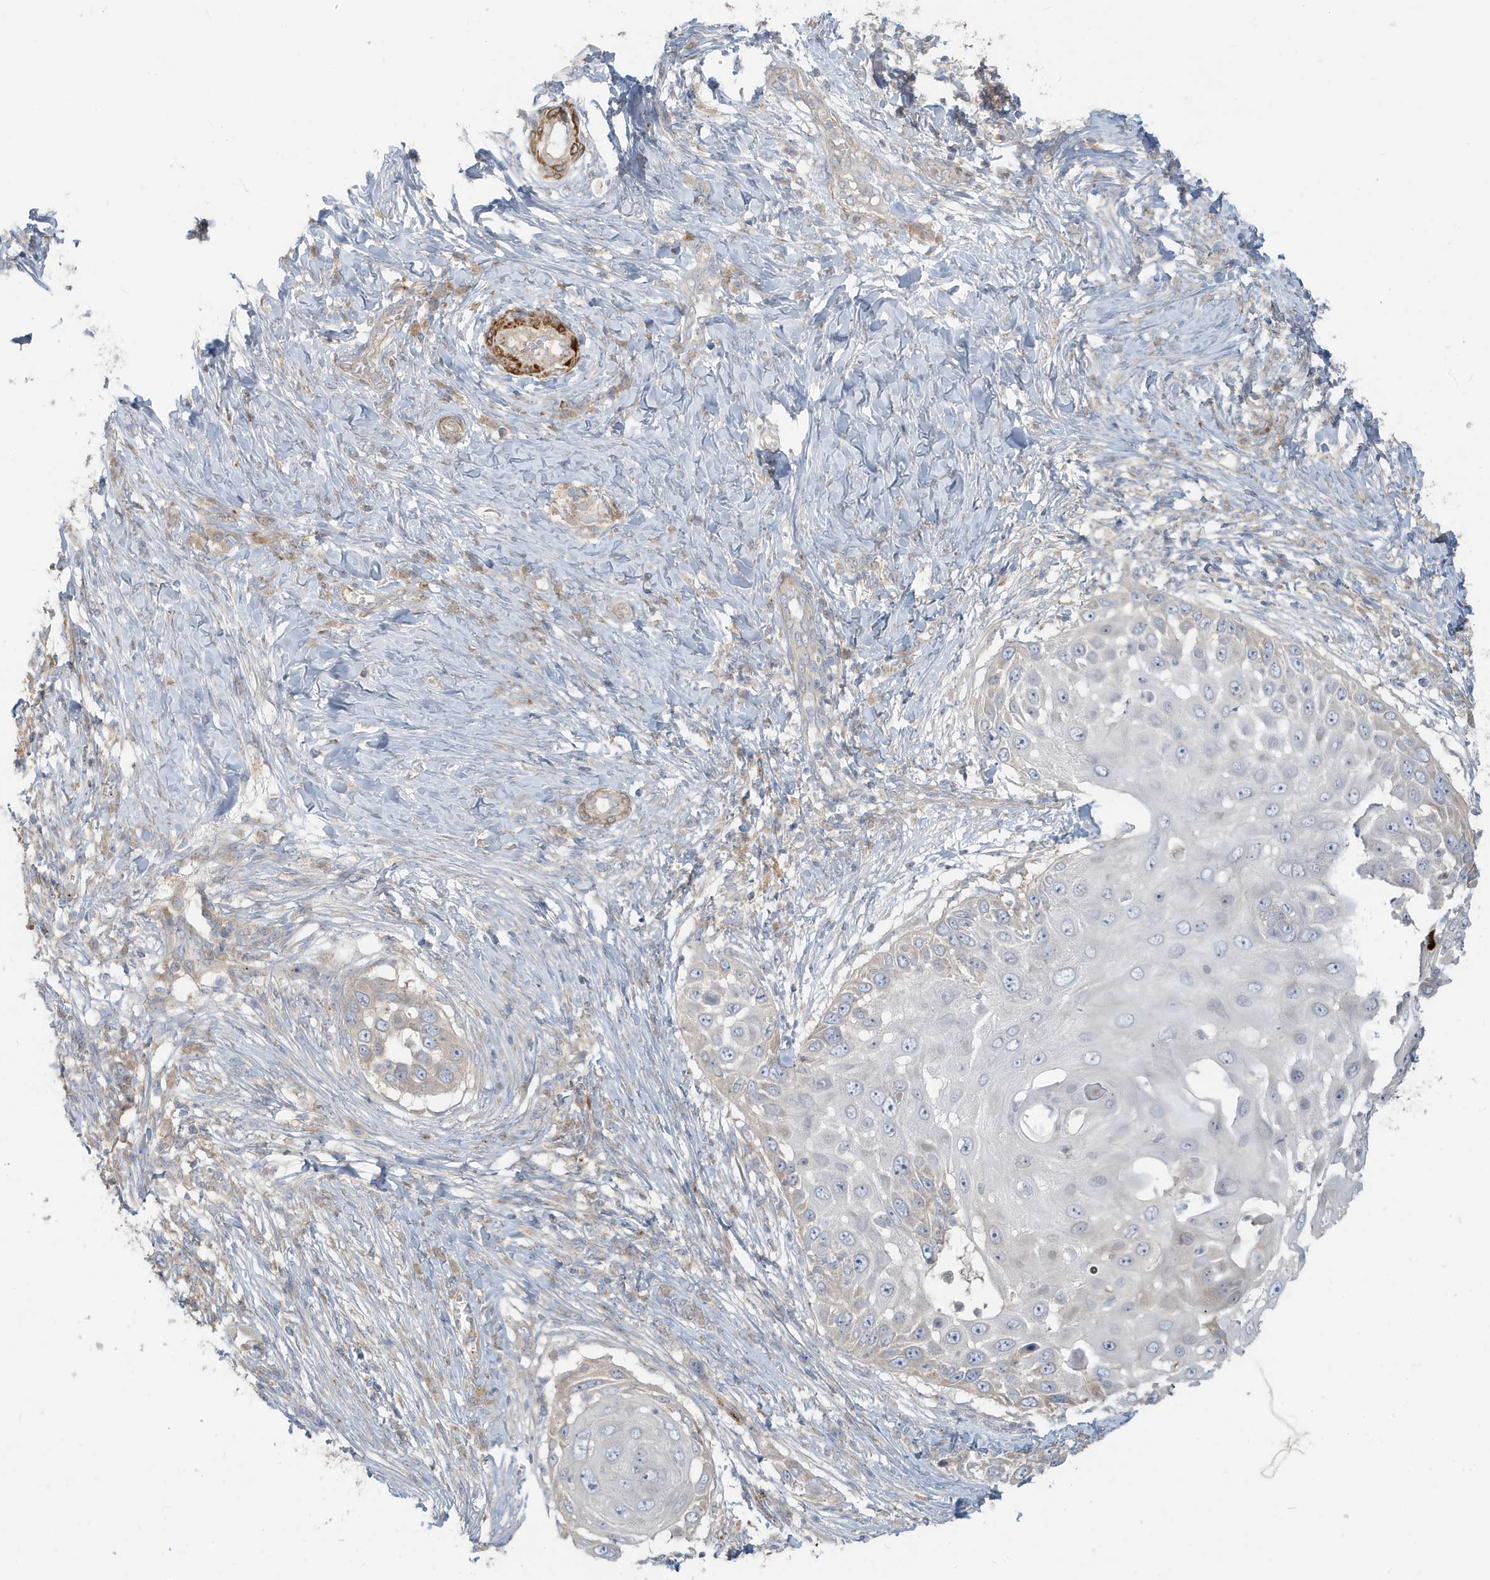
{"staining": {"intensity": "negative", "quantity": "none", "location": "none"}, "tissue": "skin cancer", "cell_type": "Tumor cells", "image_type": "cancer", "snomed": [{"axis": "morphology", "description": "Squamous cell carcinoma, NOS"}, {"axis": "topography", "description": "Skin"}], "caption": "The micrograph shows no significant staining in tumor cells of squamous cell carcinoma (skin).", "gene": "MCOLN1", "patient": {"sex": "female", "age": 44}}